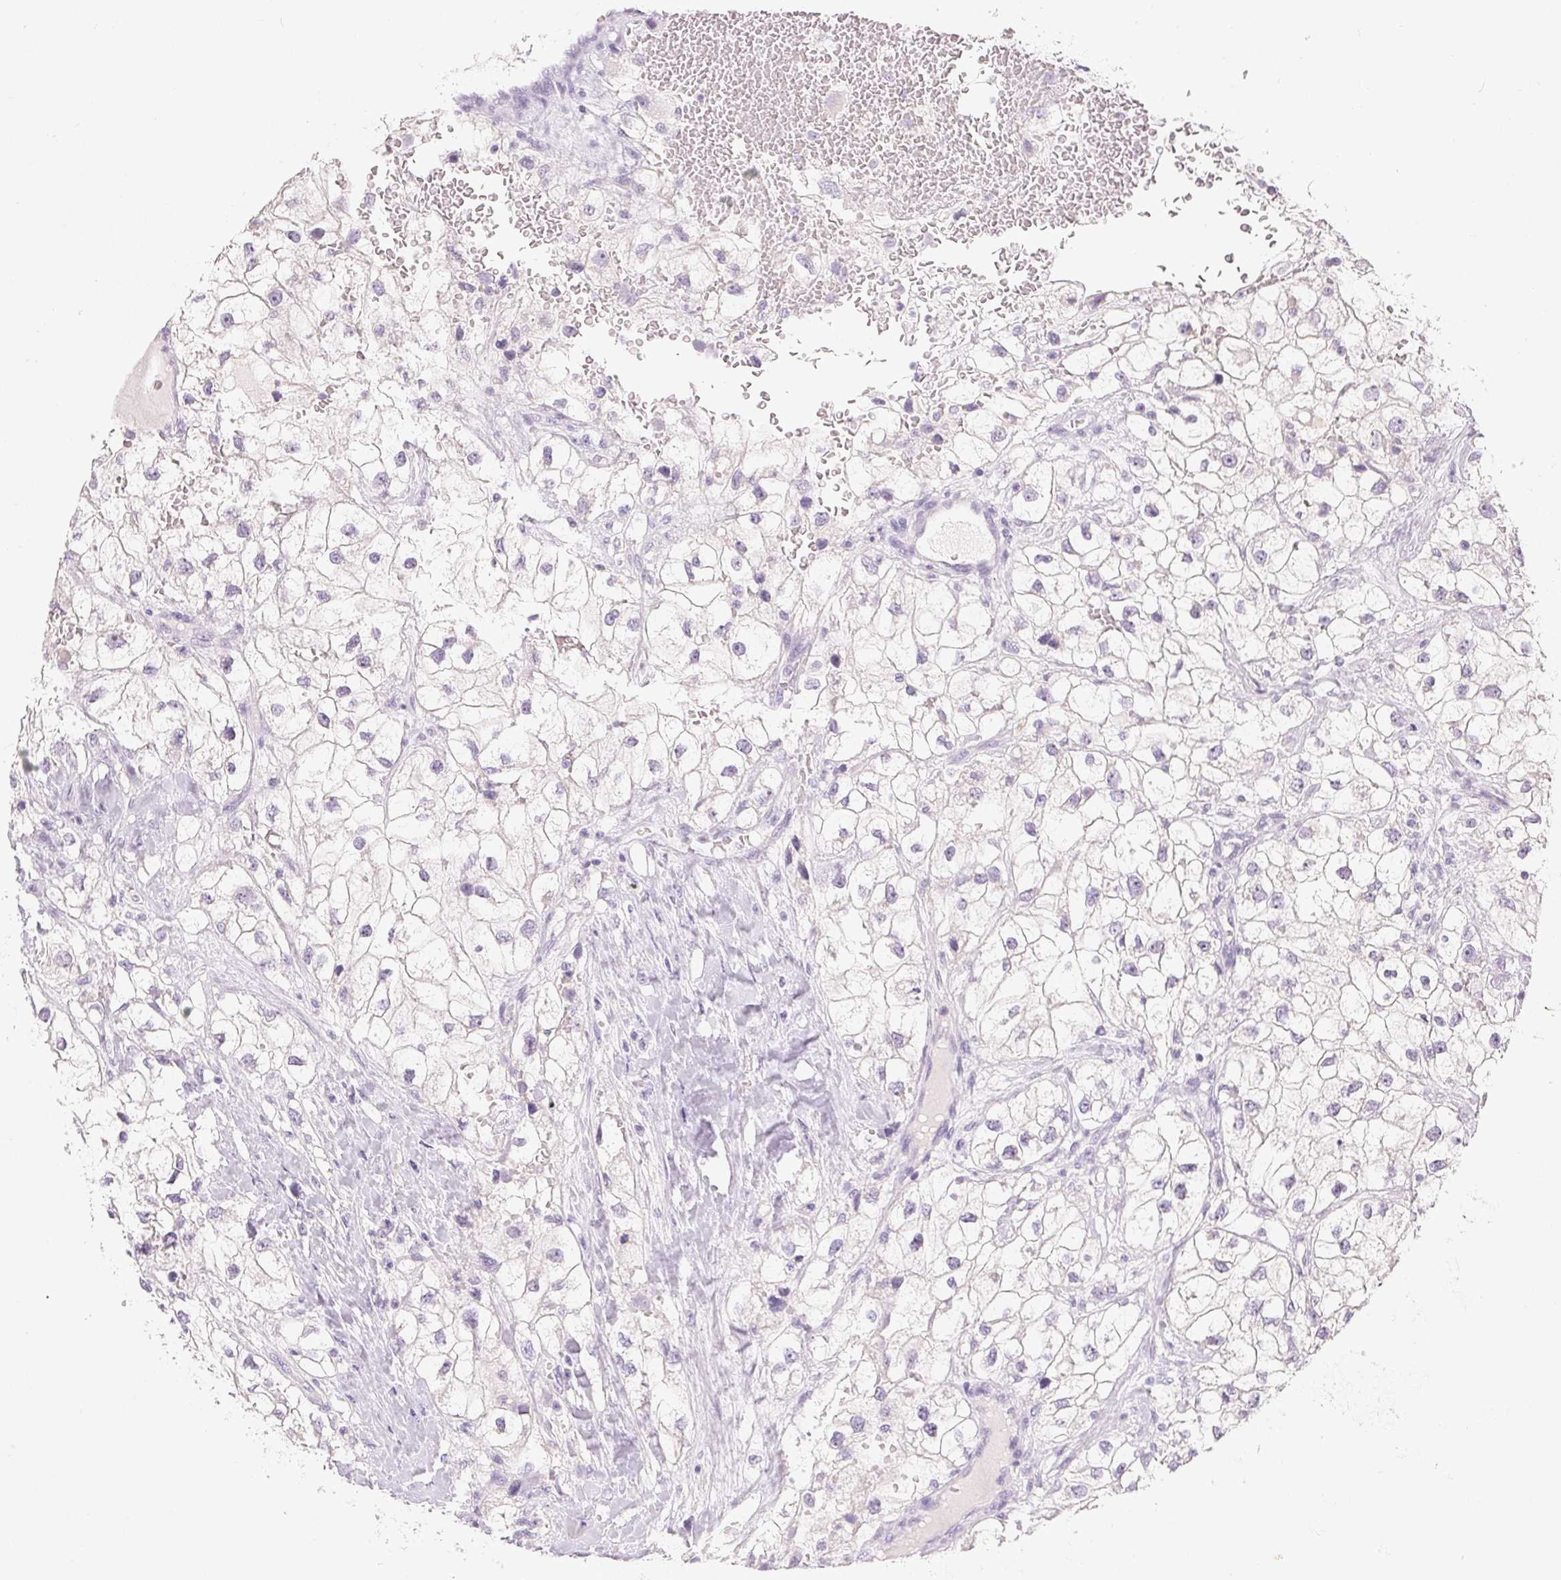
{"staining": {"intensity": "negative", "quantity": "none", "location": "none"}, "tissue": "renal cancer", "cell_type": "Tumor cells", "image_type": "cancer", "snomed": [{"axis": "morphology", "description": "Adenocarcinoma, NOS"}, {"axis": "topography", "description": "Kidney"}], "caption": "This histopathology image is of renal cancer (adenocarcinoma) stained with IHC to label a protein in brown with the nuclei are counter-stained blue. There is no staining in tumor cells. Nuclei are stained in blue.", "gene": "MIOX", "patient": {"sex": "male", "age": 59}}